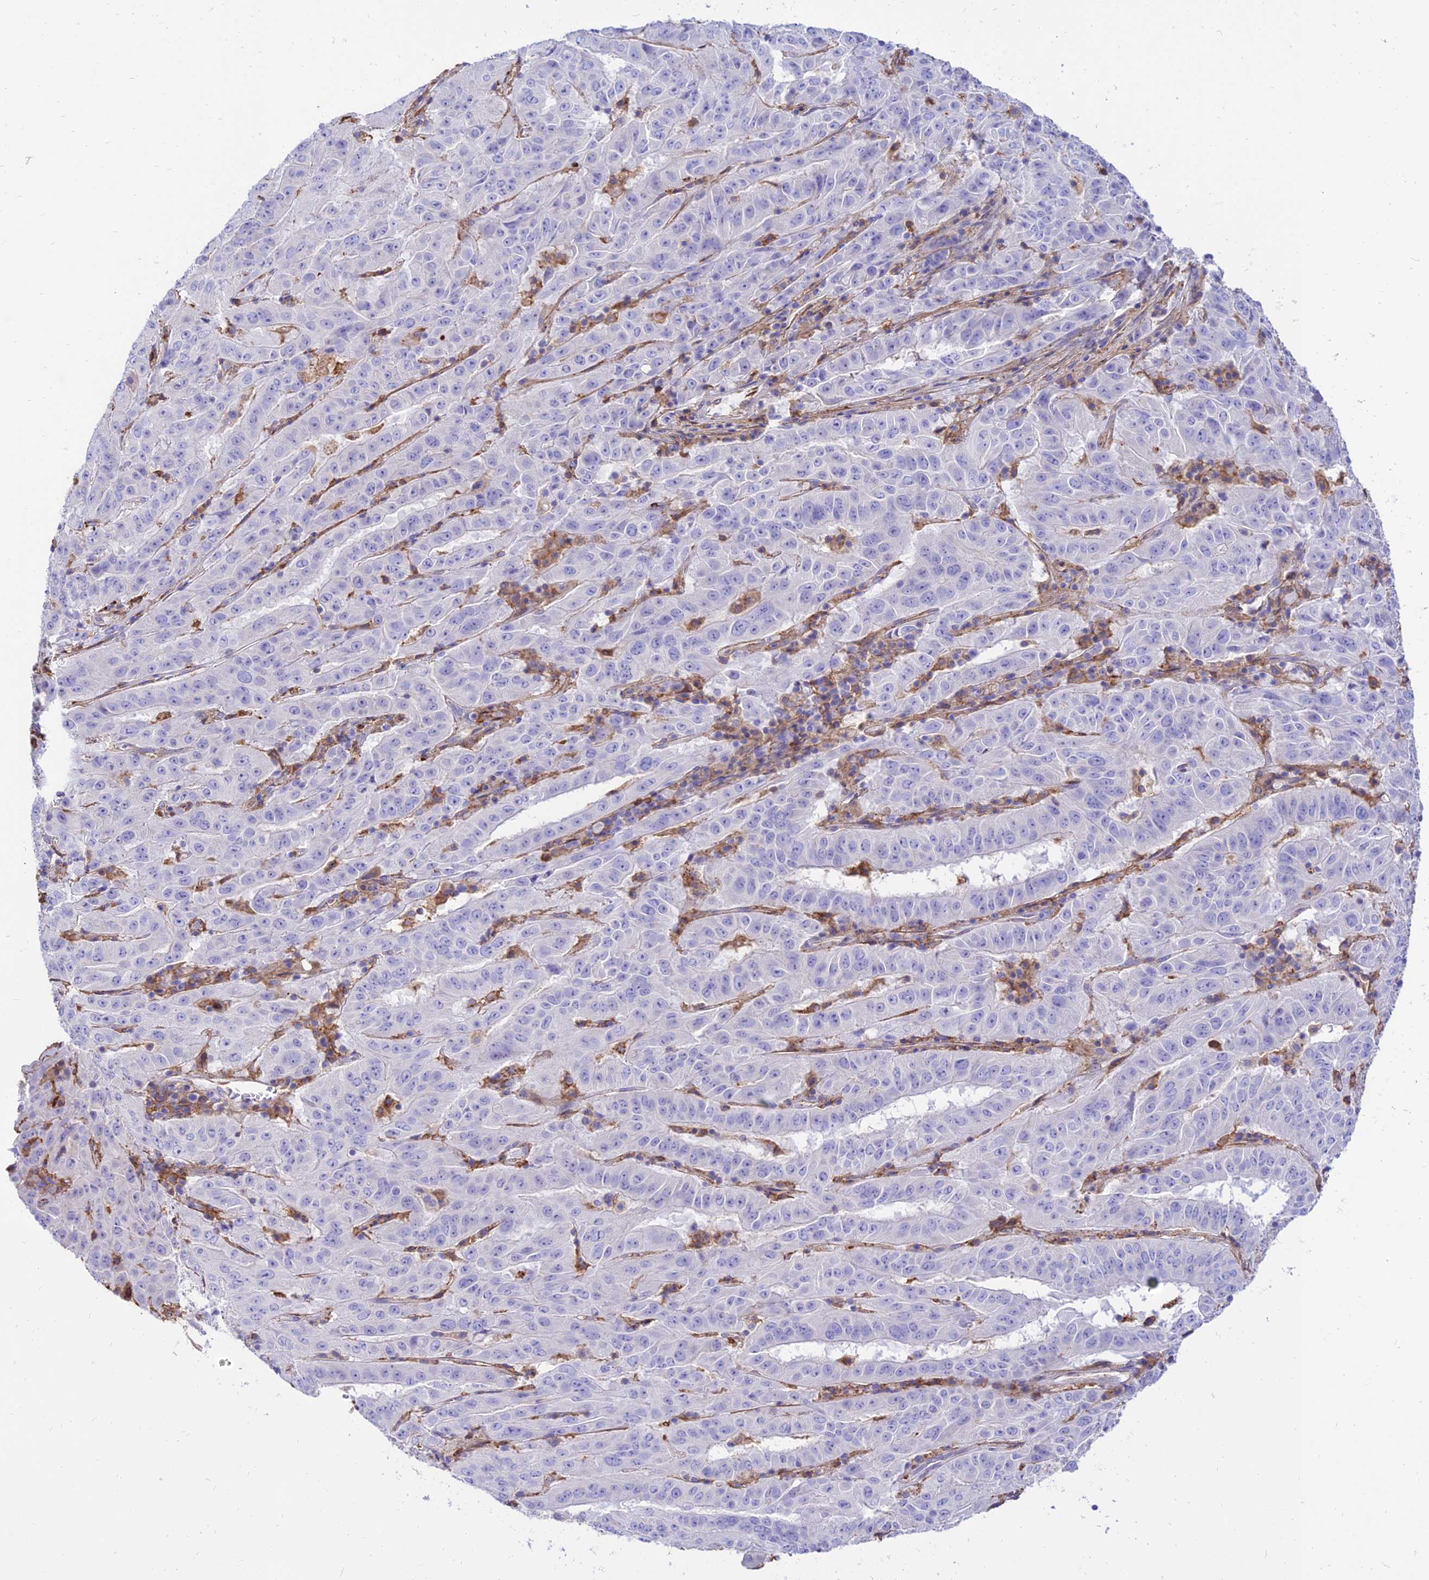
{"staining": {"intensity": "negative", "quantity": "none", "location": "none"}, "tissue": "pancreatic cancer", "cell_type": "Tumor cells", "image_type": "cancer", "snomed": [{"axis": "morphology", "description": "Adenocarcinoma, NOS"}, {"axis": "topography", "description": "Pancreas"}], "caption": "A photomicrograph of human pancreatic cancer is negative for staining in tumor cells. (Stains: DAB immunohistochemistry (IHC) with hematoxylin counter stain, Microscopy: brightfield microscopy at high magnification).", "gene": "SREK1IP1", "patient": {"sex": "male", "age": 63}}